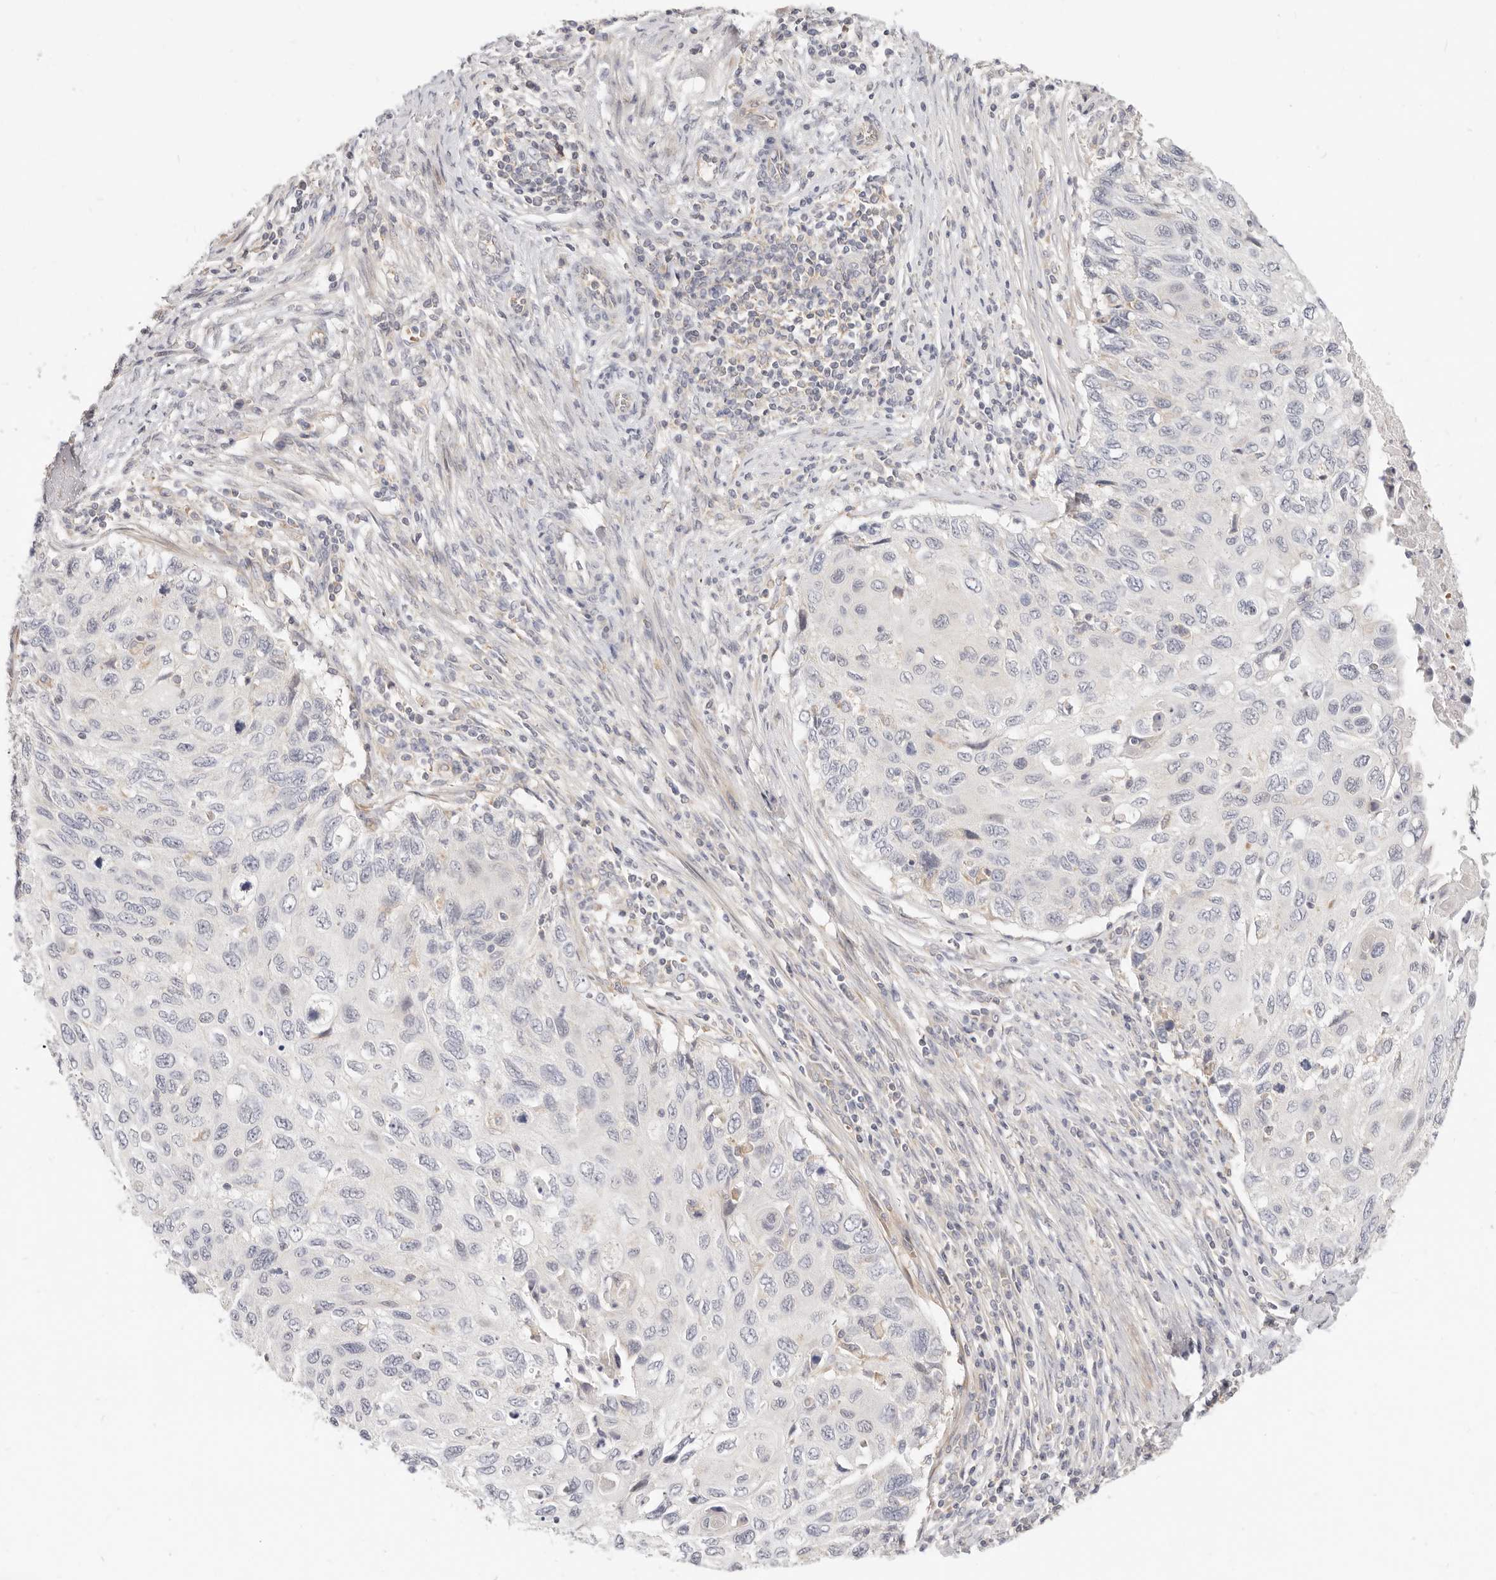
{"staining": {"intensity": "negative", "quantity": "none", "location": "none"}, "tissue": "cervical cancer", "cell_type": "Tumor cells", "image_type": "cancer", "snomed": [{"axis": "morphology", "description": "Squamous cell carcinoma, NOS"}, {"axis": "topography", "description": "Cervix"}], "caption": "Immunohistochemical staining of cervical cancer displays no significant staining in tumor cells. (Brightfield microscopy of DAB (3,3'-diaminobenzidine) IHC at high magnification).", "gene": "LTB4R2", "patient": {"sex": "female", "age": 70}}